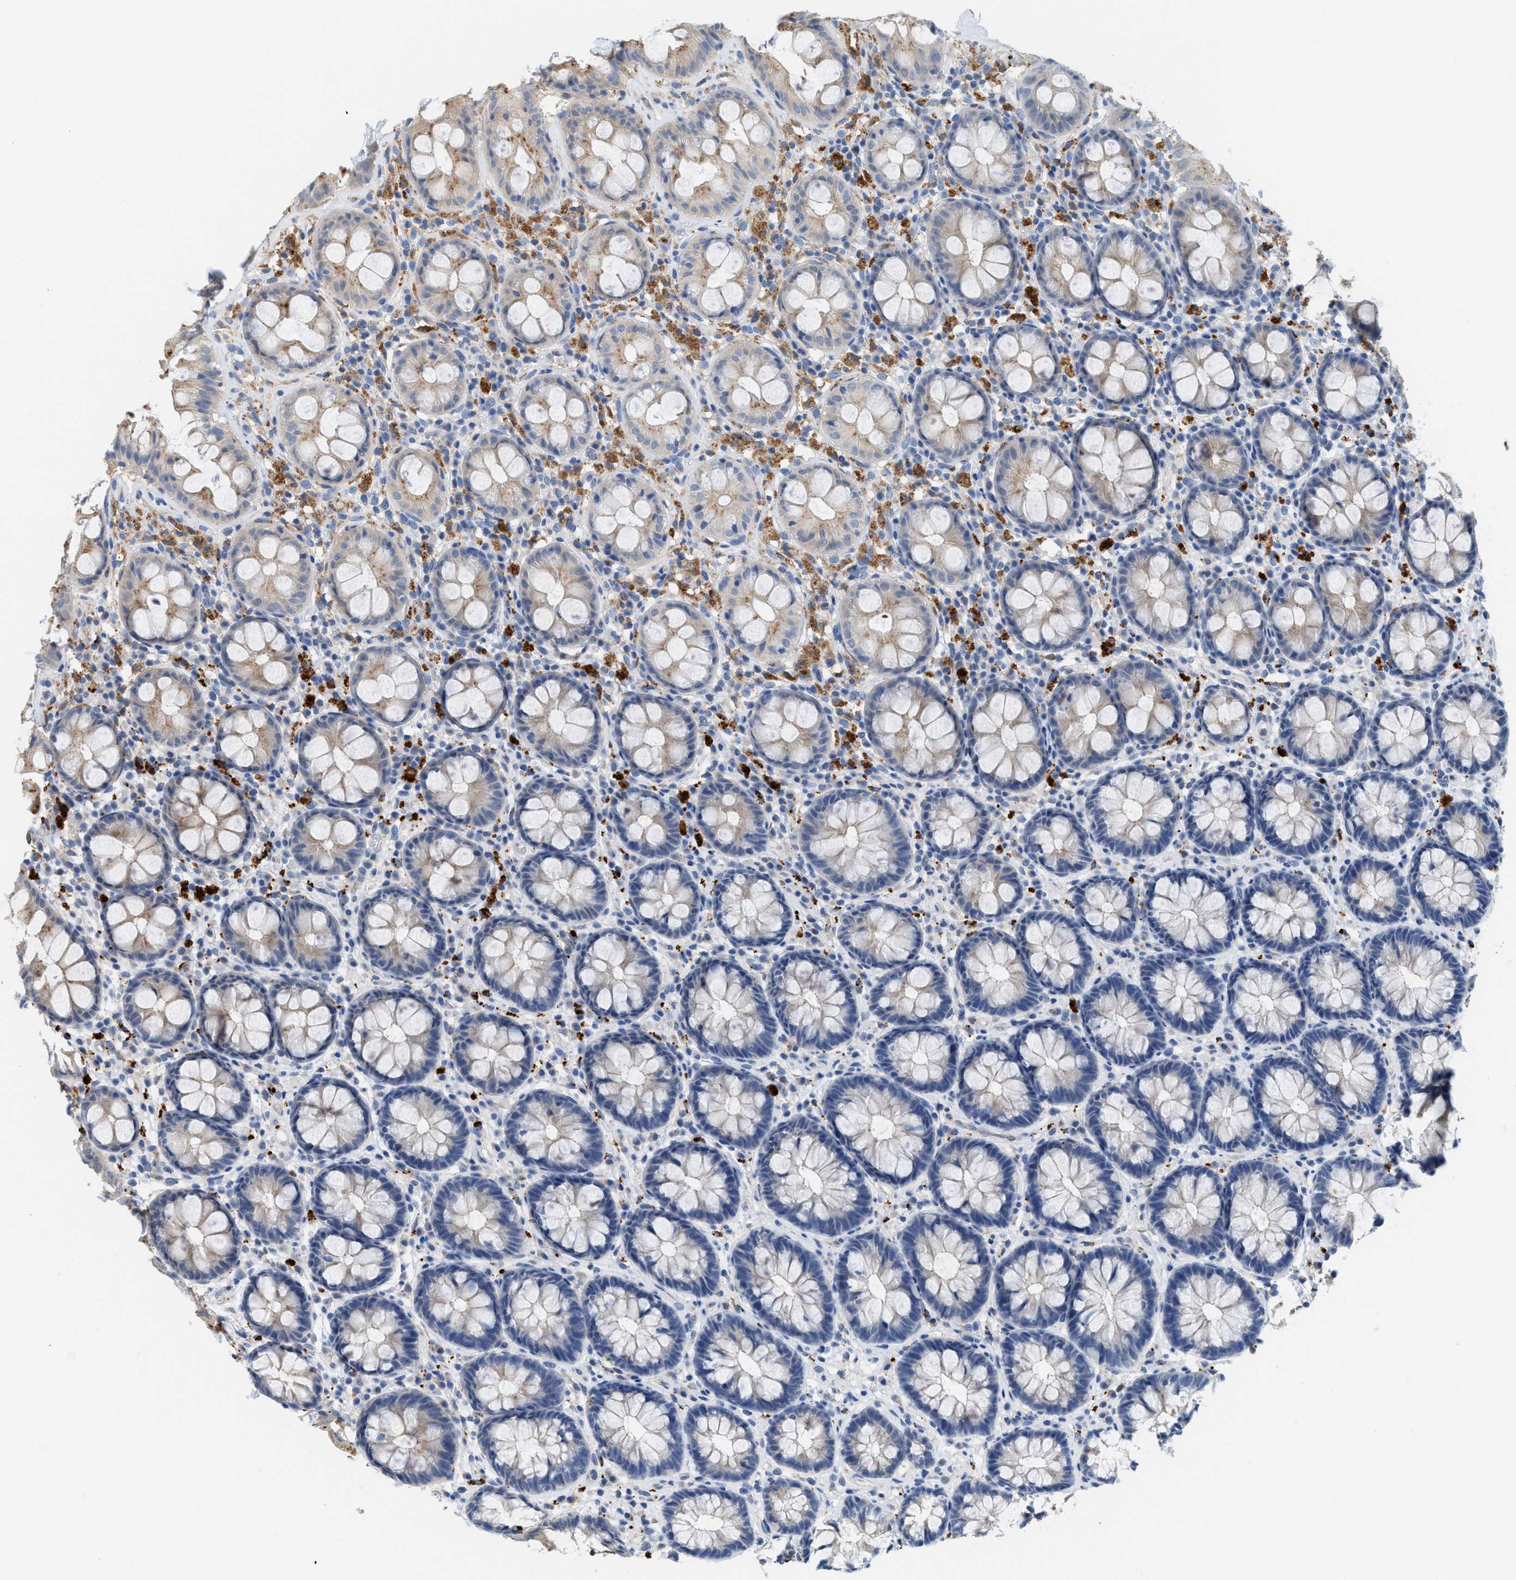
{"staining": {"intensity": "weak", "quantity": "25%-75%", "location": "cytoplasmic/membranous"}, "tissue": "rectum", "cell_type": "Glandular cells", "image_type": "normal", "snomed": [{"axis": "morphology", "description": "Normal tissue, NOS"}, {"axis": "topography", "description": "Rectum"}], "caption": "Rectum was stained to show a protein in brown. There is low levels of weak cytoplasmic/membranous expression in approximately 25%-75% of glandular cells. The staining was performed using DAB, with brown indicating positive protein expression. Nuclei are stained blue with hematoxylin.", "gene": "CSTB", "patient": {"sex": "male", "age": 64}}